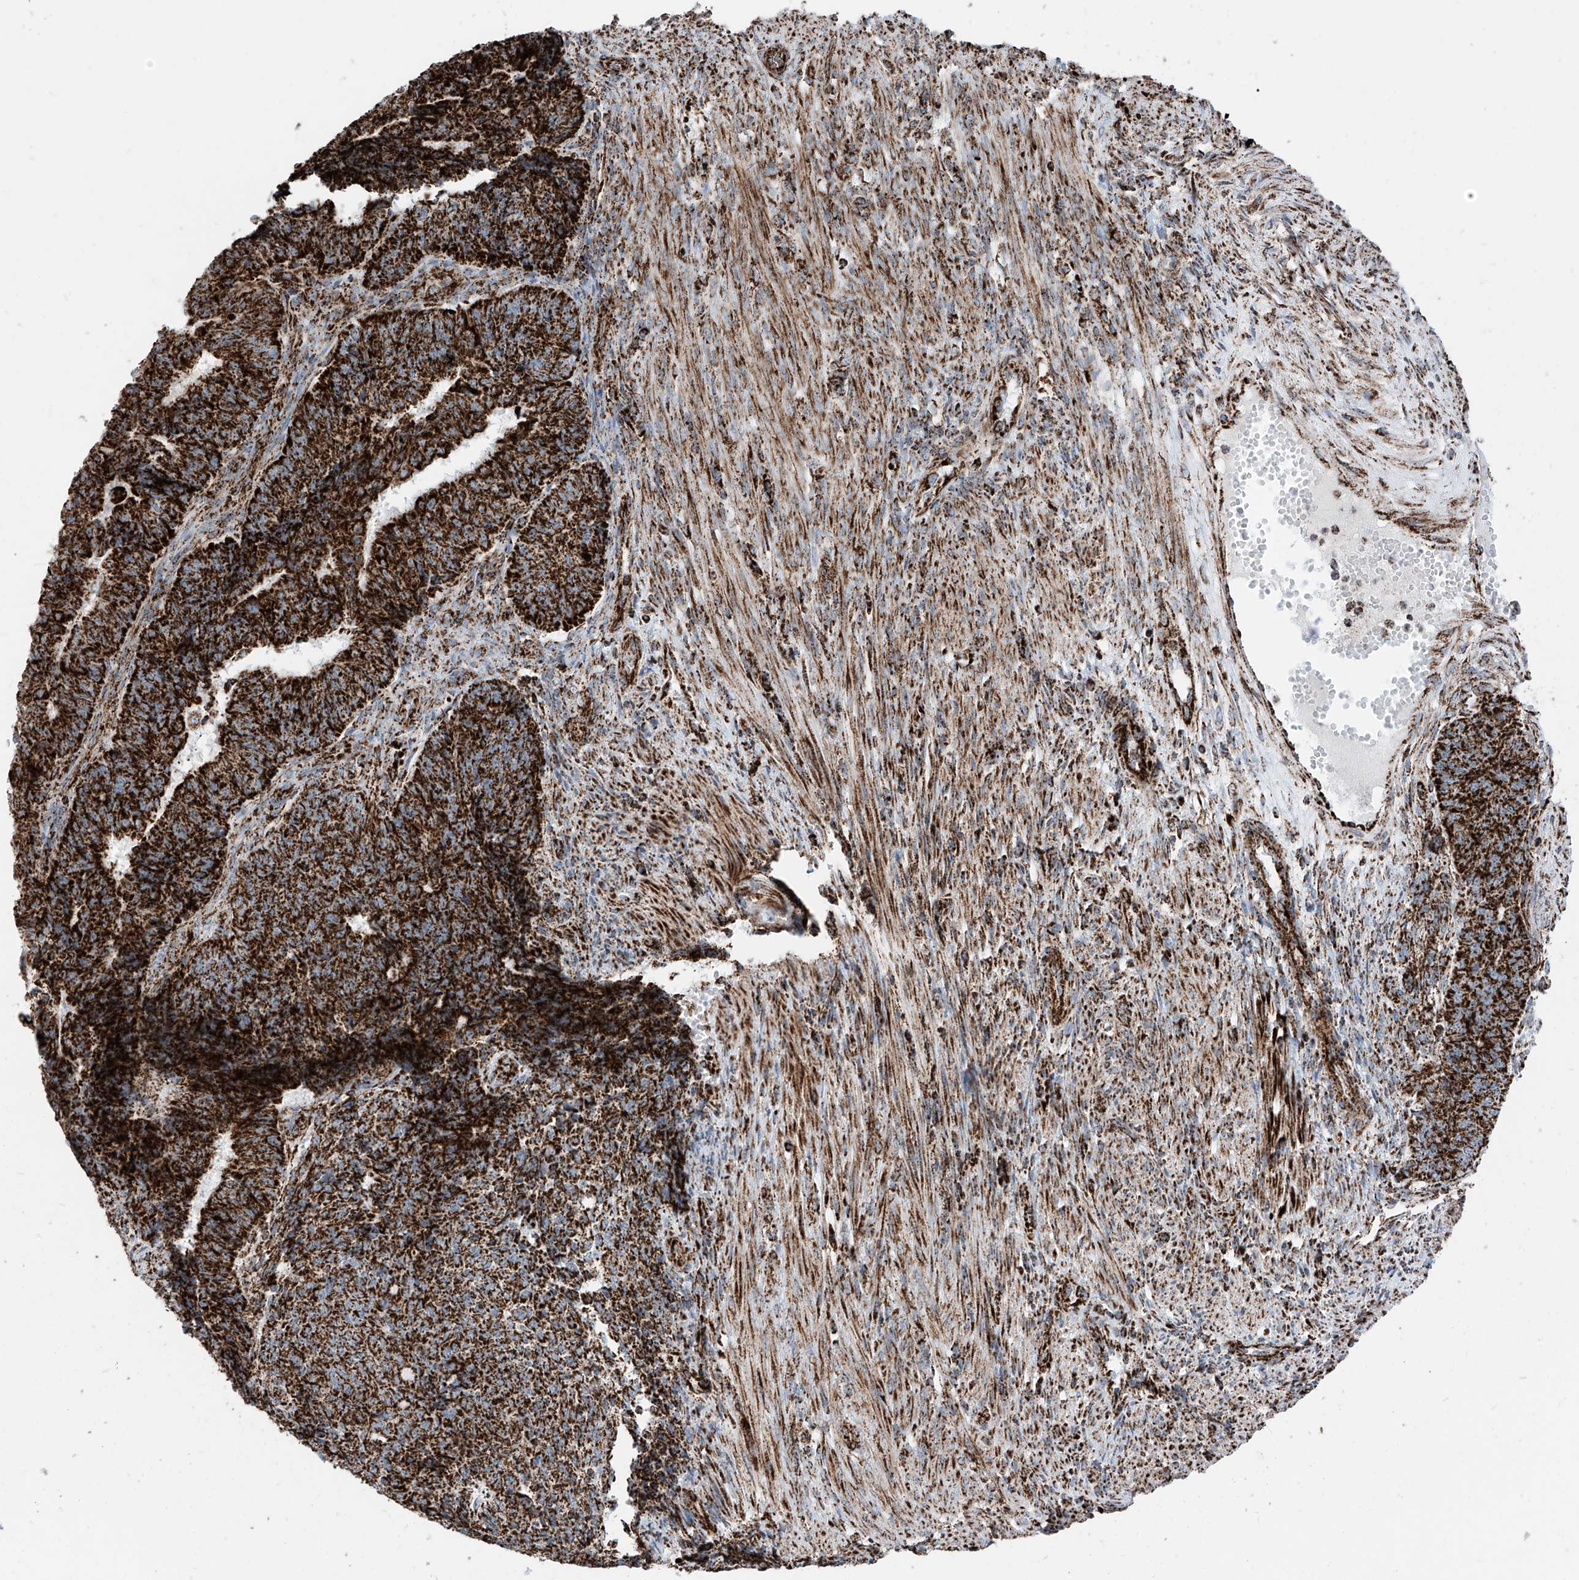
{"staining": {"intensity": "strong", "quantity": ">75%", "location": "cytoplasmic/membranous"}, "tissue": "endometrial cancer", "cell_type": "Tumor cells", "image_type": "cancer", "snomed": [{"axis": "morphology", "description": "Adenocarcinoma, NOS"}, {"axis": "topography", "description": "Endometrium"}], "caption": "Tumor cells exhibit high levels of strong cytoplasmic/membranous staining in about >75% of cells in endometrial cancer (adenocarcinoma).", "gene": "COX5B", "patient": {"sex": "female", "age": 32}}